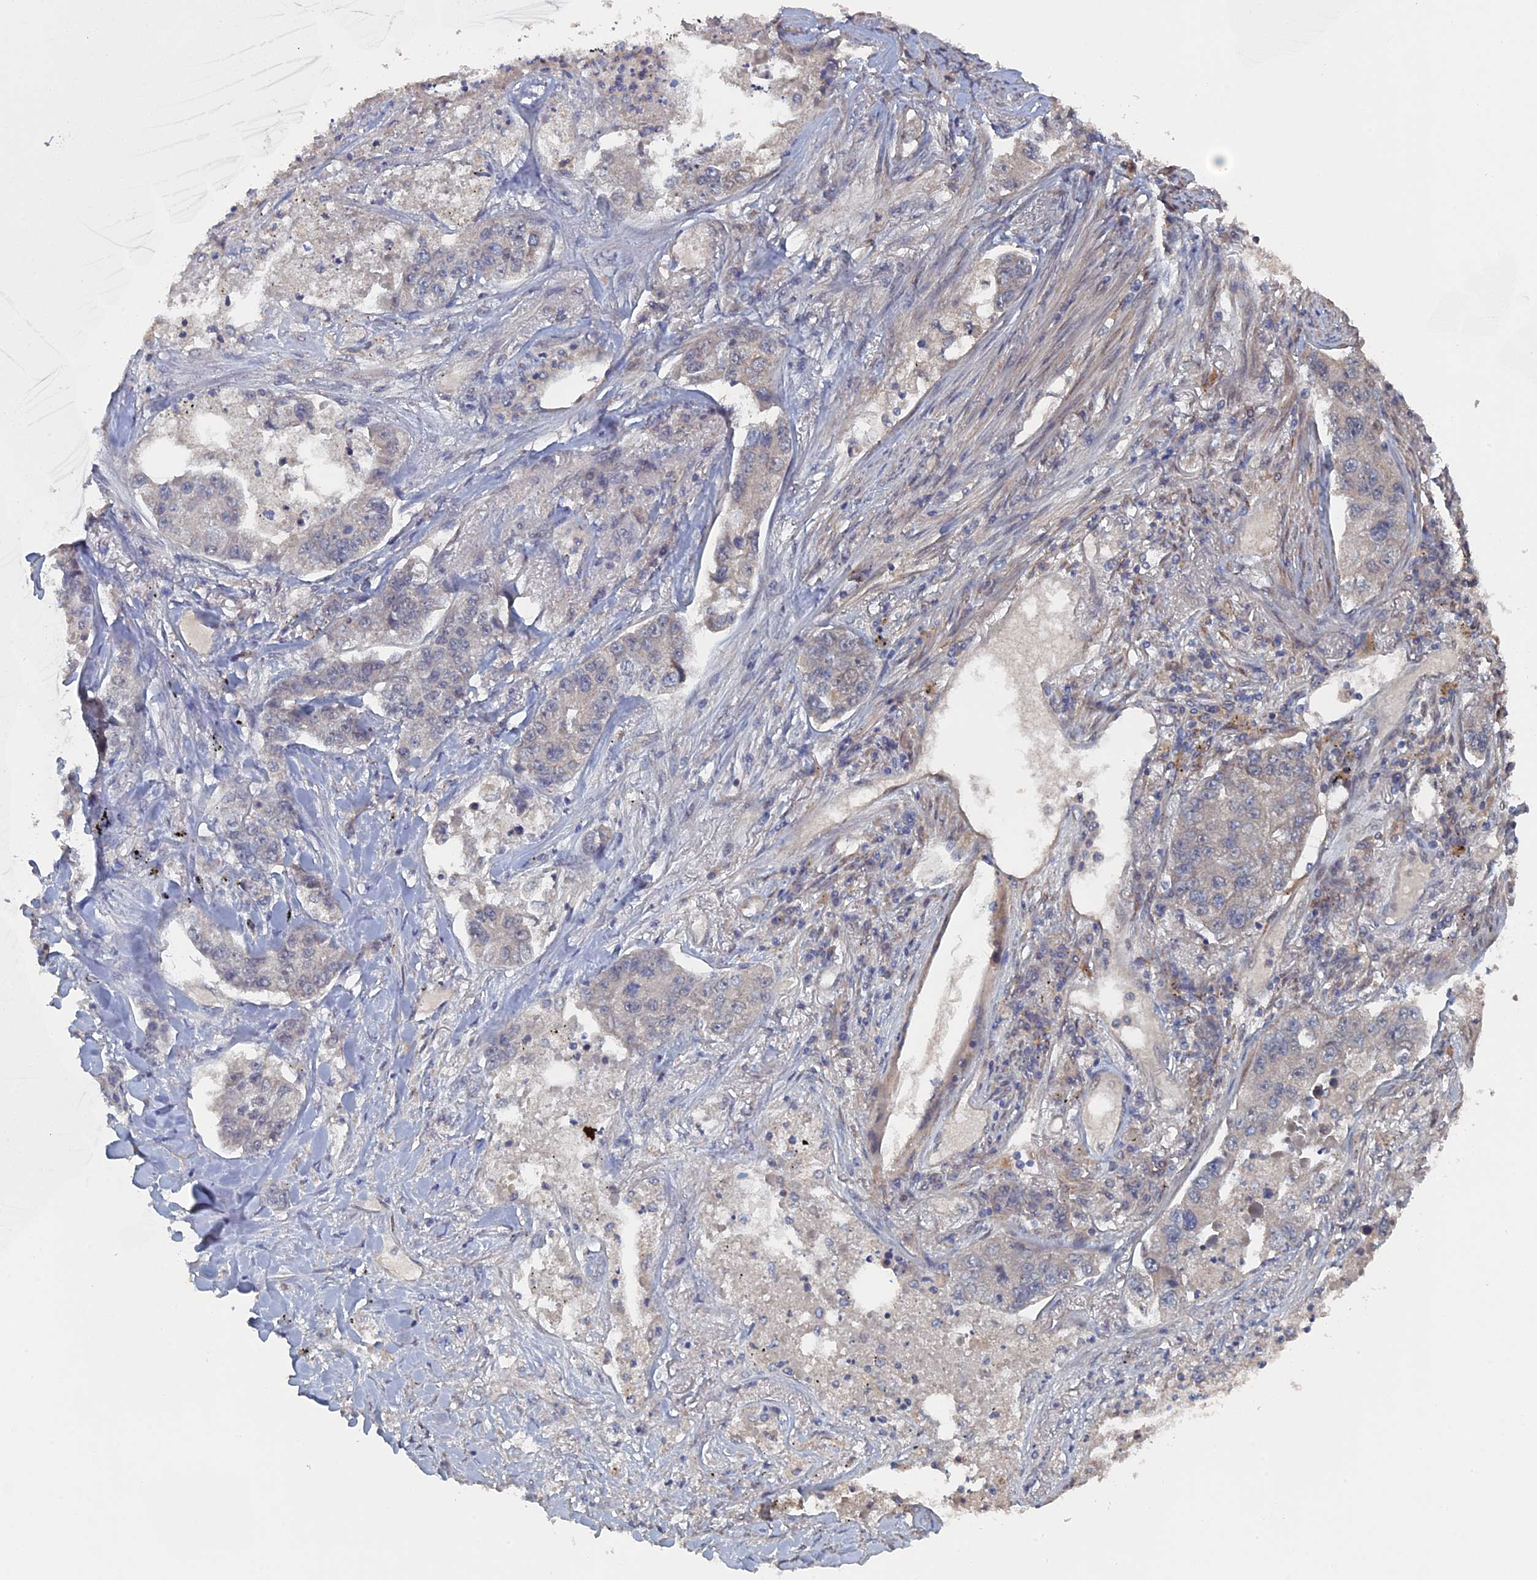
{"staining": {"intensity": "negative", "quantity": "none", "location": "none"}, "tissue": "lung cancer", "cell_type": "Tumor cells", "image_type": "cancer", "snomed": [{"axis": "morphology", "description": "Adenocarcinoma, NOS"}, {"axis": "topography", "description": "Lung"}], "caption": "Histopathology image shows no significant protein positivity in tumor cells of lung cancer (adenocarcinoma).", "gene": "ELOVL6", "patient": {"sex": "male", "age": 49}}